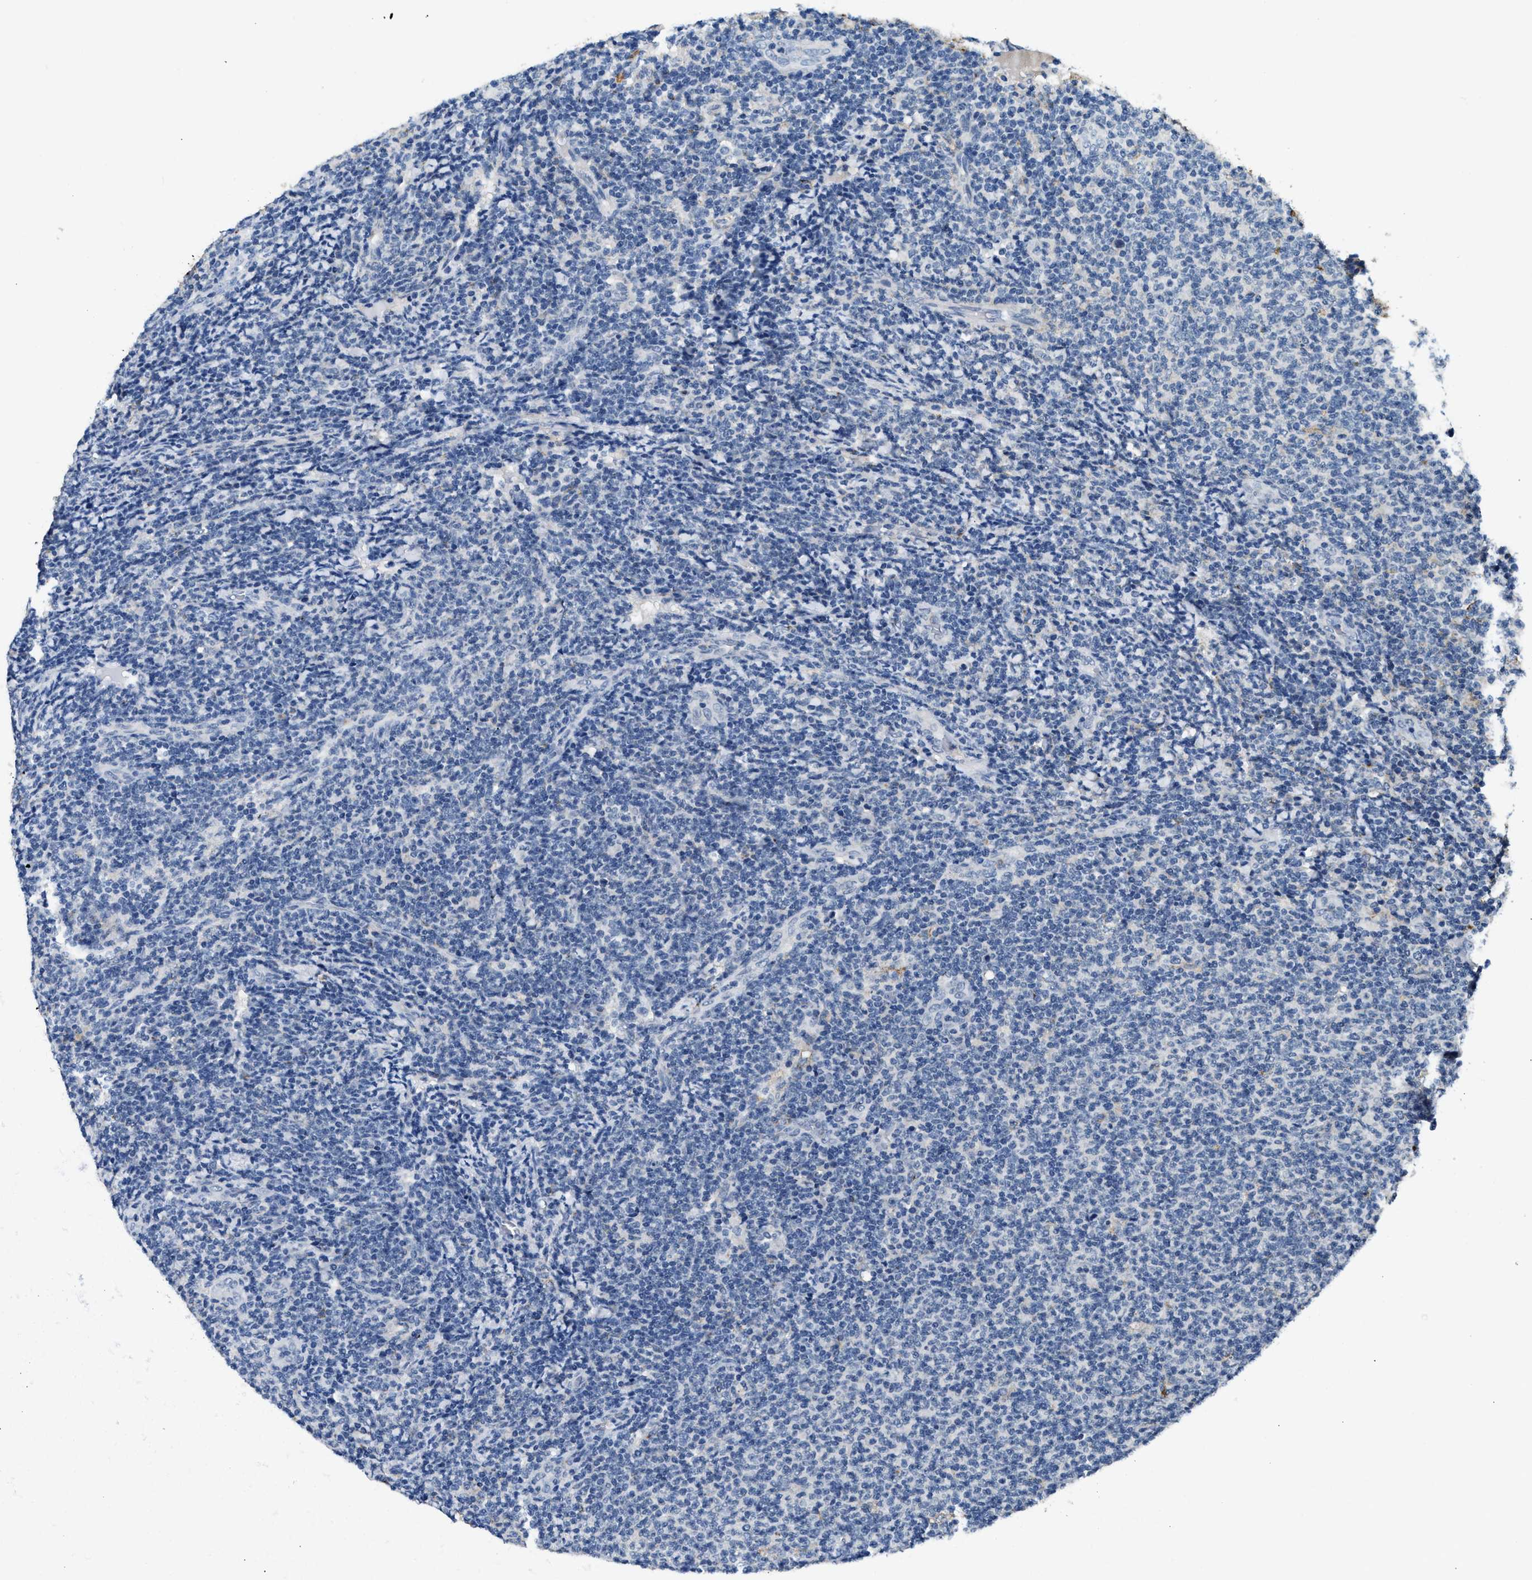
{"staining": {"intensity": "negative", "quantity": "none", "location": "none"}, "tissue": "lymphoma", "cell_type": "Tumor cells", "image_type": "cancer", "snomed": [{"axis": "morphology", "description": "Malignant lymphoma, non-Hodgkin's type, Low grade"}, {"axis": "topography", "description": "Lymph node"}], "caption": "Immunohistochemistry image of neoplastic tissue: malignant lymphoma, non-Hodgkin's type (low-grade) stained with DAB shows no significant protein expression in tumor cells. Brightfield microscopy of immunohistochemistry (IHC) stained with DAB (brown) and hematoxylin (blue), captured at high magnification.", "gene": "LRP1", "patient": {"sex": "male", "age": 66}}